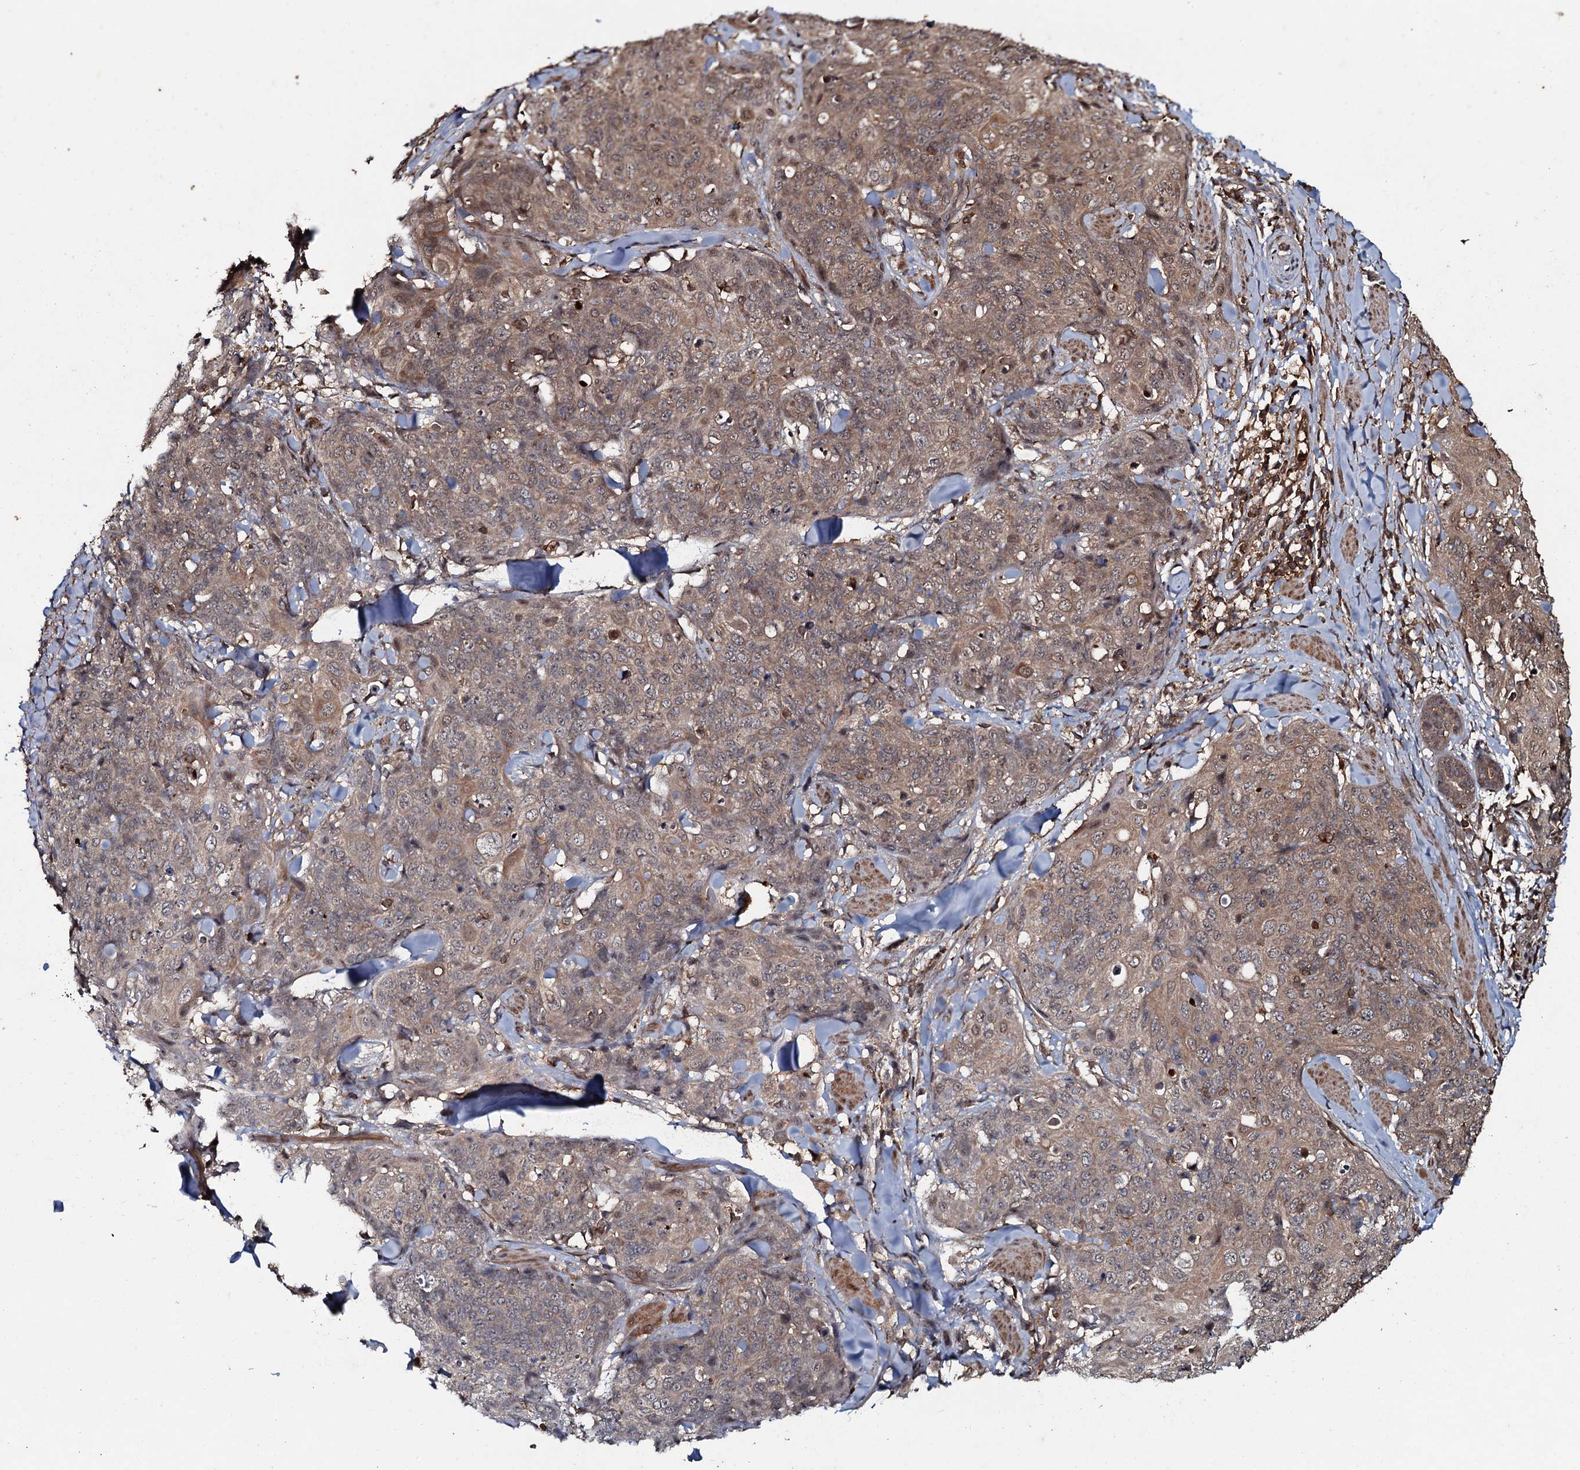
{"staining": {"intensity": "weak", "quantity": ">75%", "location": "cytoplasmic/membranous,nuclear"}, "tissue": "skin cancer", "cell_type": "Tumor cells", "image_type": "cancer", "snomed": [{"axis": "morphology", "description": "Squamous cell carcinoma, NOS"}, {"axis": "topography", "description": "Skin"}, {"axis": "topography", "description": "Vulva"}], "caption": "Immunohistochemistry (IHC) image of neoplastic tissue: human skin squamous cell carcinoma stained using IHC exhibits low levels of weak protein expression localized specifically in the cytoplasmic/membranous and nuclear of tumor cells, appearing as a cytoplasmic/membranous and nuclear brown color.", "gene": "ADGRG3", "patient": {"sex": "female", "age": 85}}